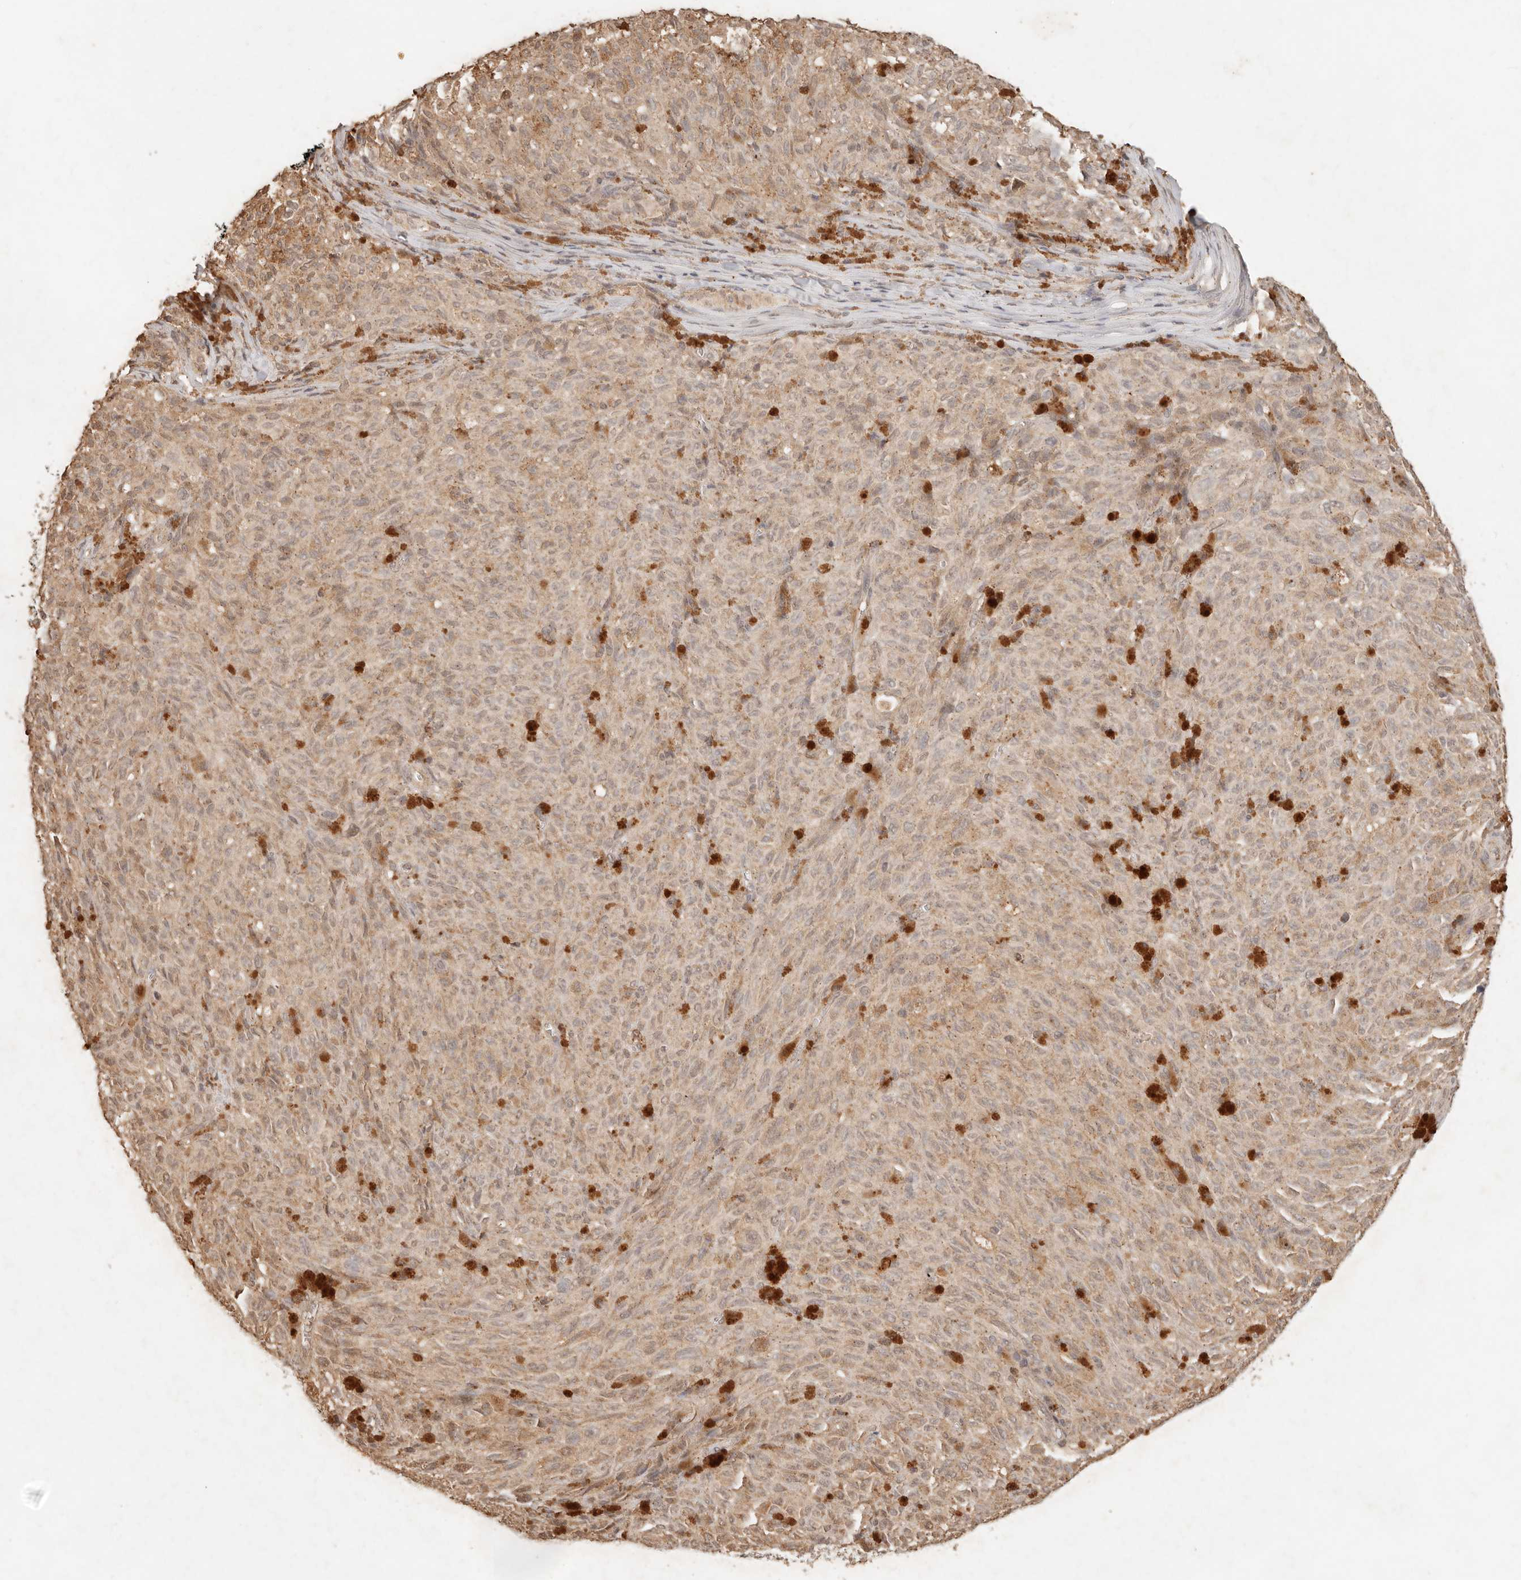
{"staining": {"intensity": "weak", "quantity": ">75%", "location": "cytoplasmic/membranous"}, "tissue": "melanoma", "cell_type": "Tumor cells", "image_type": "cancer", "snomed": [{"axis": "morphology", "description": "Malignant melanoma, NOS"}, {"axis": "topography", "description": "Skin"}], "caption": "Protein staining reveals weak cytoplasmic/membranous positivity in approximately >75% of tumor cells in melanoma.", "gene": "LMO4", "patient": {"sex": "female", "age": 82}}